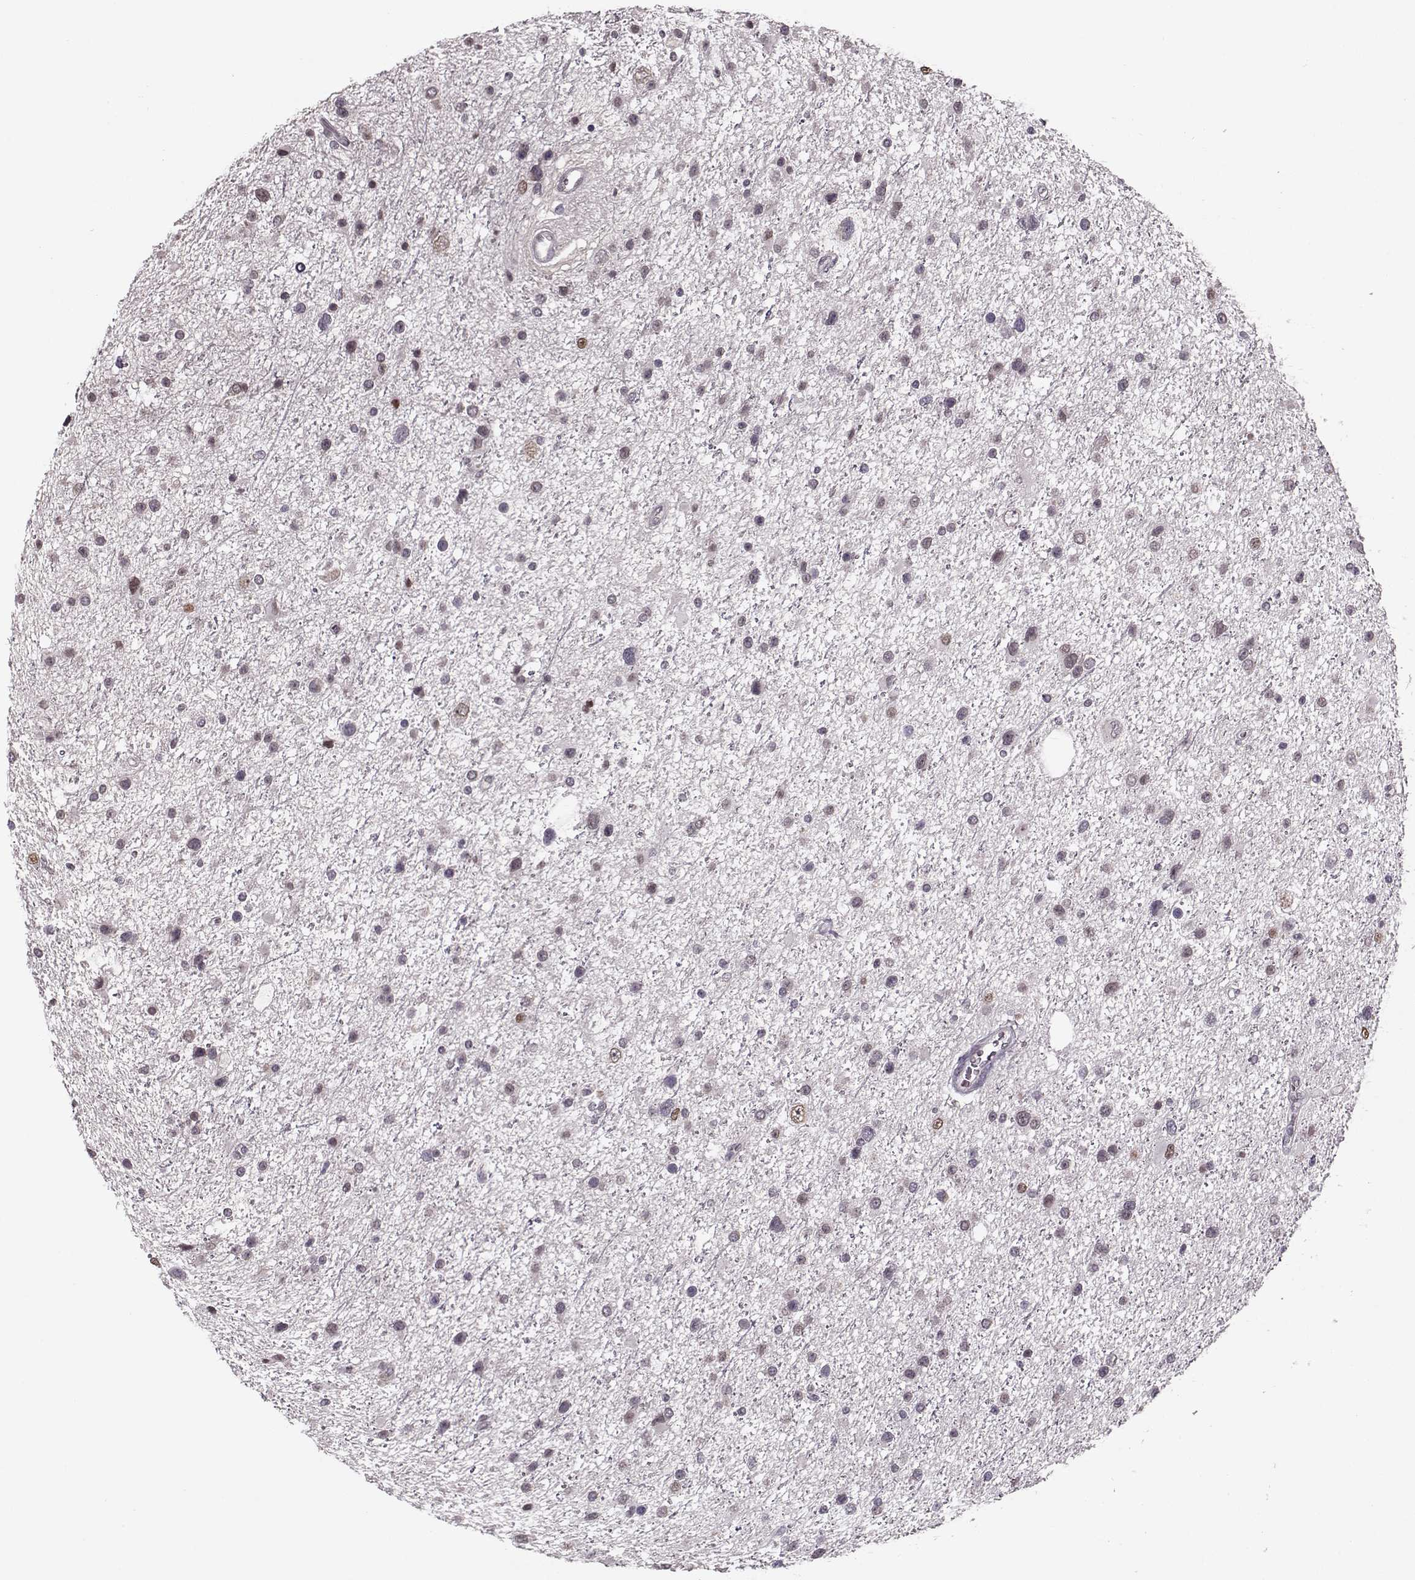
{"staining": {"intensity": "negative", "quantity": "none", "location": "none"}, "tissue": "glioma", "cell_type": "Tumor cells", "image_type": "cancer", "snomed": [{"axis": "morphology", "description": "Glioma, malignant, Low grade"}, {"axis": "topography", "description": "Brain"}], "caption": "The image displays no significant positivity in tumor cells of glioma.", "gene": "DNAI3", "patient": {"sex": "female", "age": 32}}